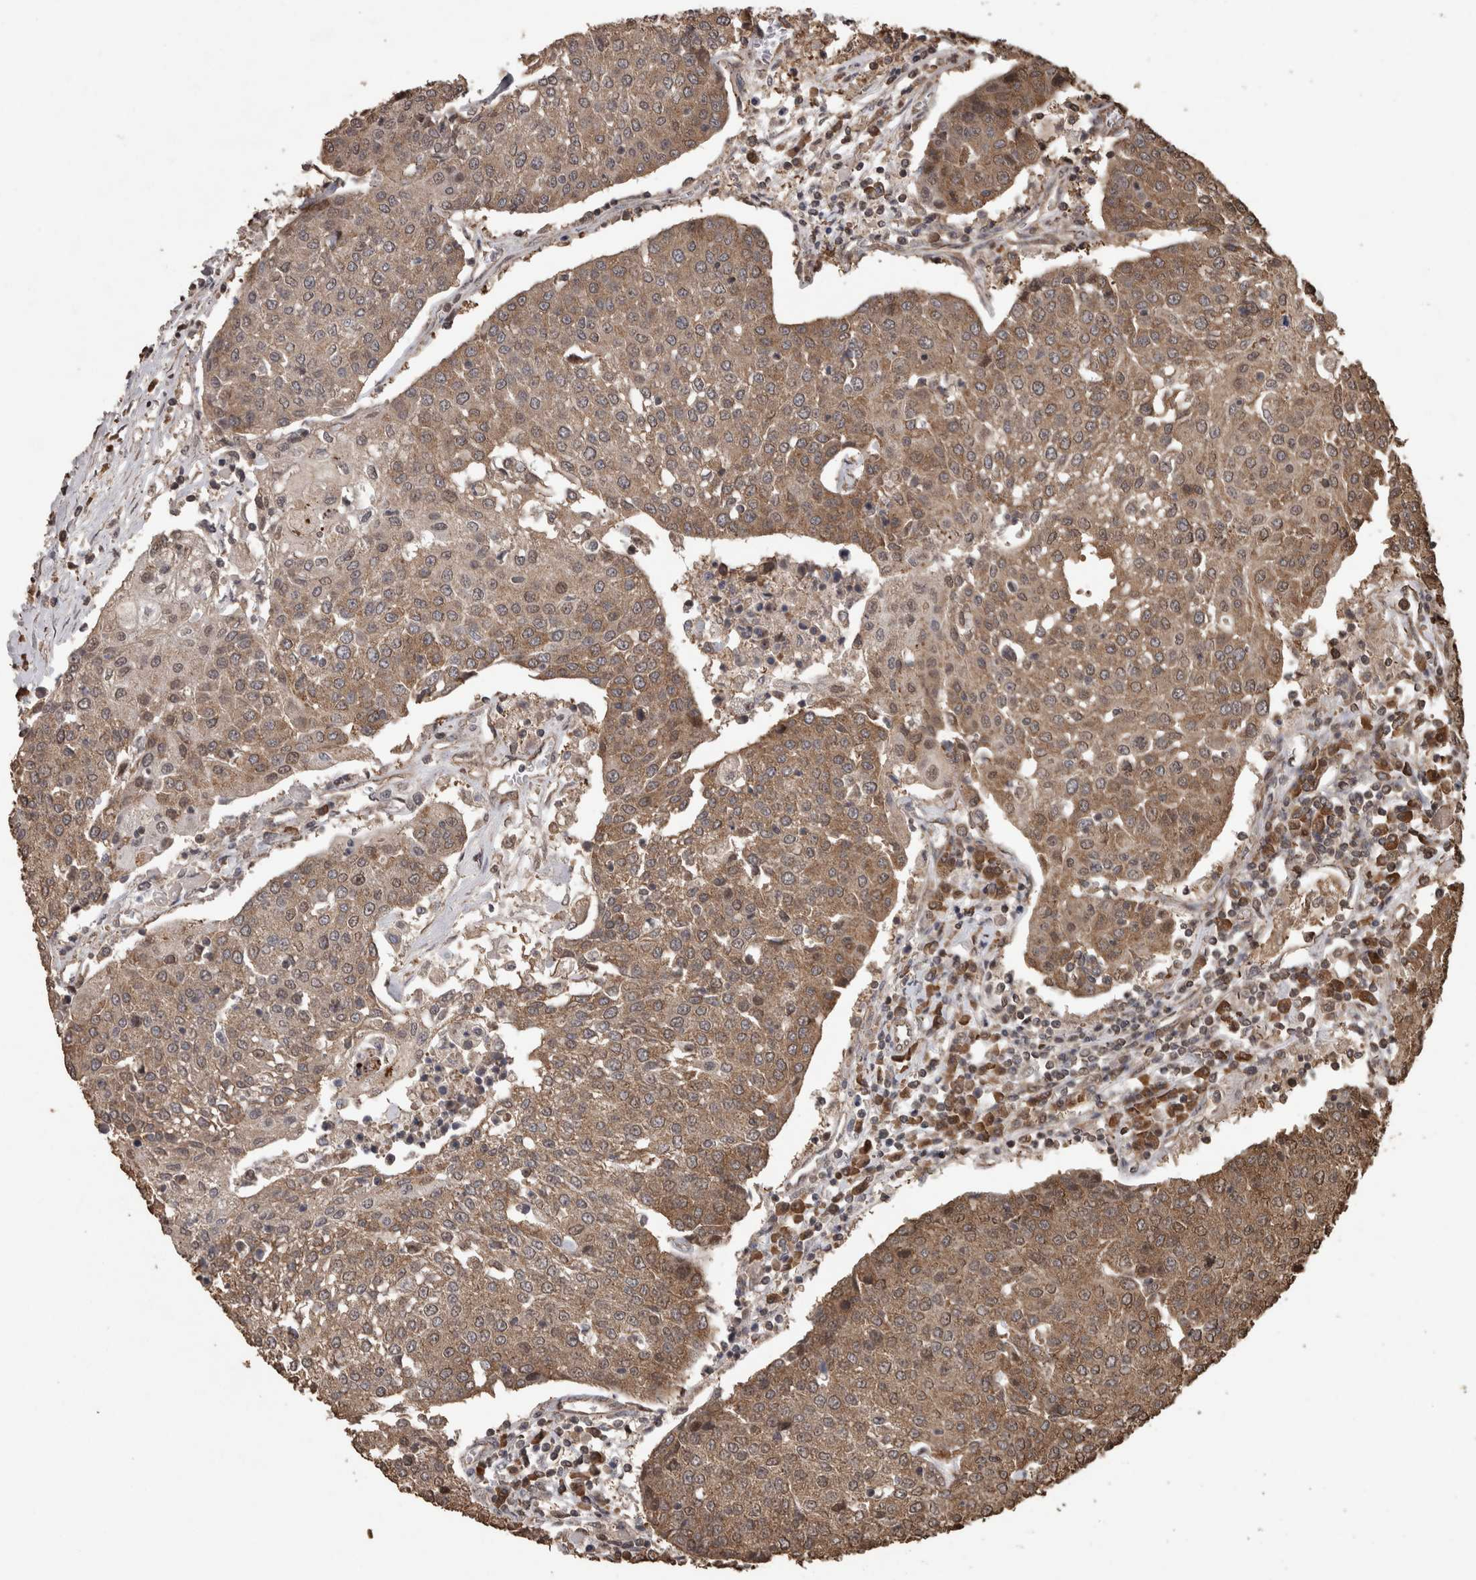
{"staining": {"intensity": "moderate", "quantity": ">75%", "location": "cytoplasmic/membranous"}, "tissue": "urothelial cancer", "cell_type": "Tumor cells", "image_type": "cancer", "snomed": [{"axis": "morphology", "description": "Urothelial carcinoma, High grade"}, {"axis": "topography", "description": "Urinary bladder"}], "caption": "Moderate cytoplasmic/membranous staining for a protein is present in approximately >75% of tumor cells of urothelial carcinoma (high-grade) using IHC.", "gene": "PINK1", "patient": {"sex": "female", "age": 85}}